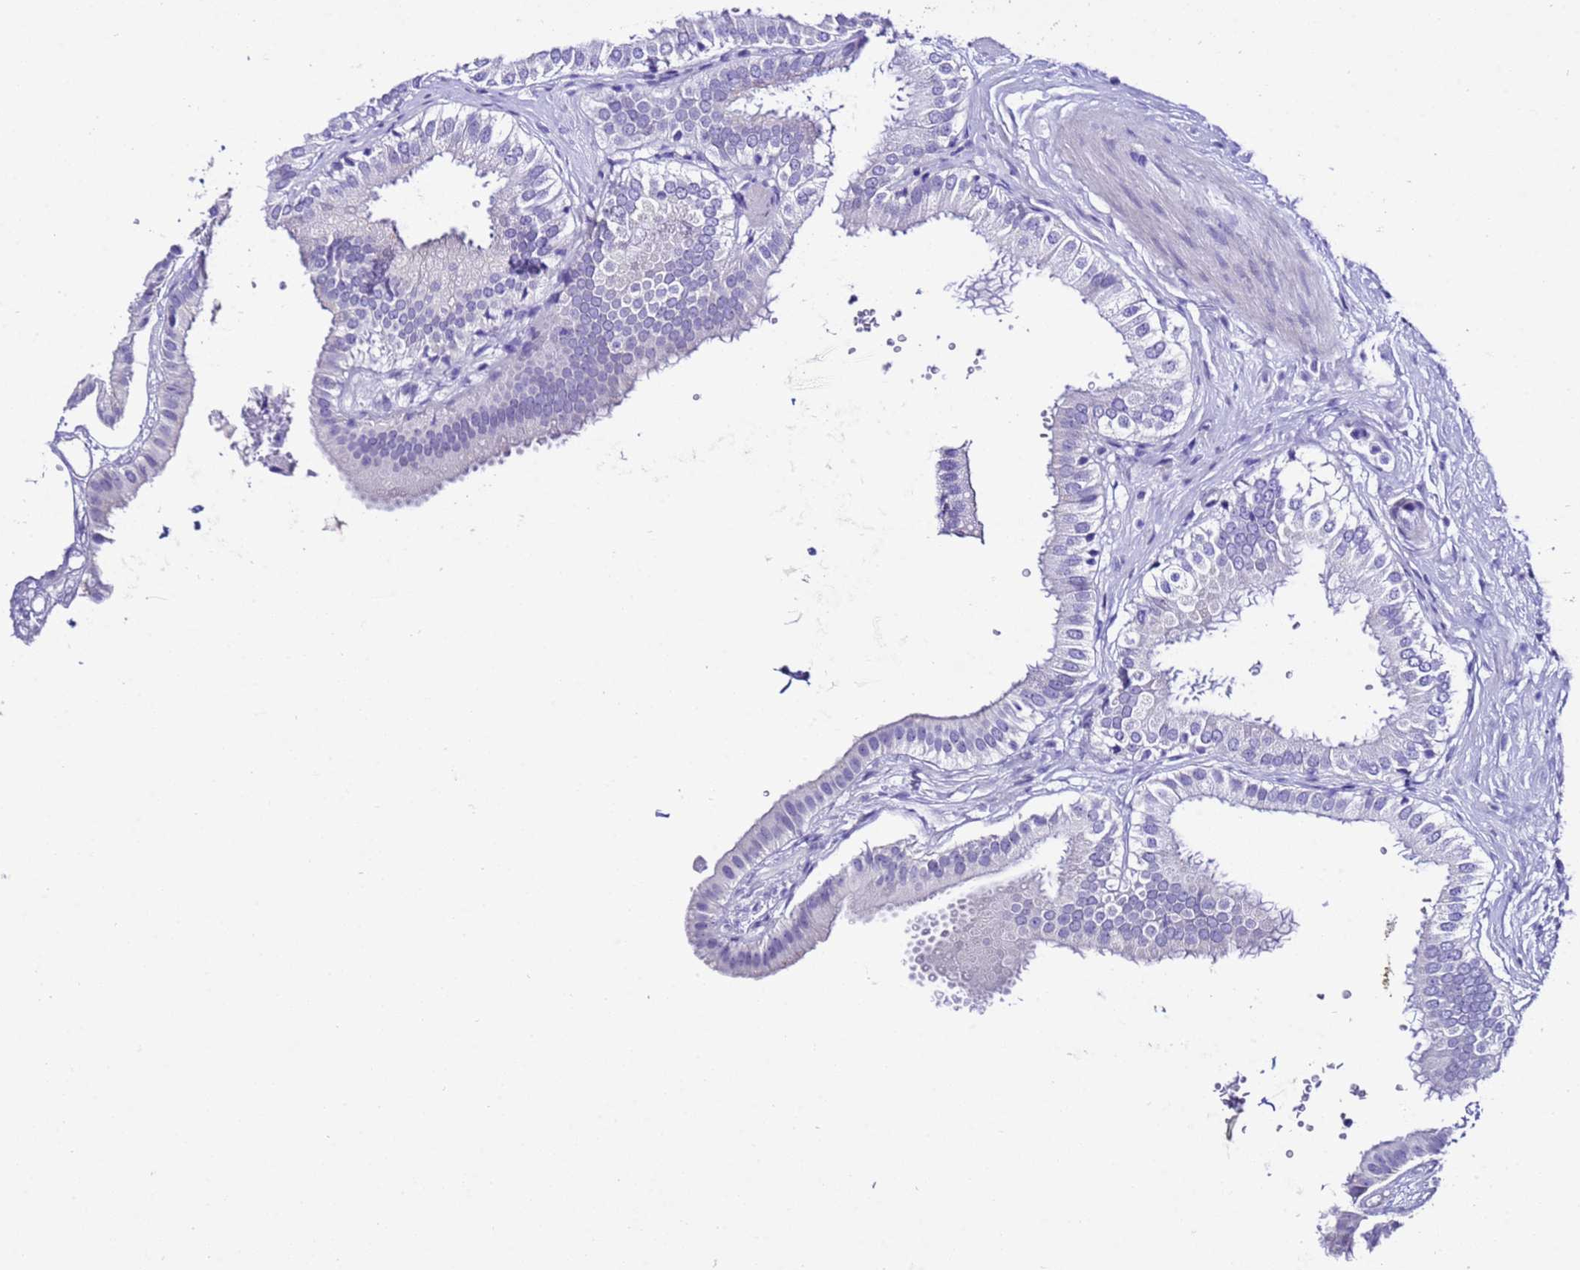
{"staining": {"intensity": "negative", "quantity": "none", "location": "none"}, "tissue": "gallbladder", "cell_type": "Glandular cells", "image_type": "normal", "snomed": [{"axis": "morphology", "description": "Normal tissue, NOS"}, {"axis": "topography", "description": "Gallbladder"}], "caption": "High power microscopy micrograph of an IHC histopathology image of unremarkable gallbladder, revealing no significant staining in glandular cells.", "gene": "ZNF417", "patient": {"sex": "female", "age": 61}}